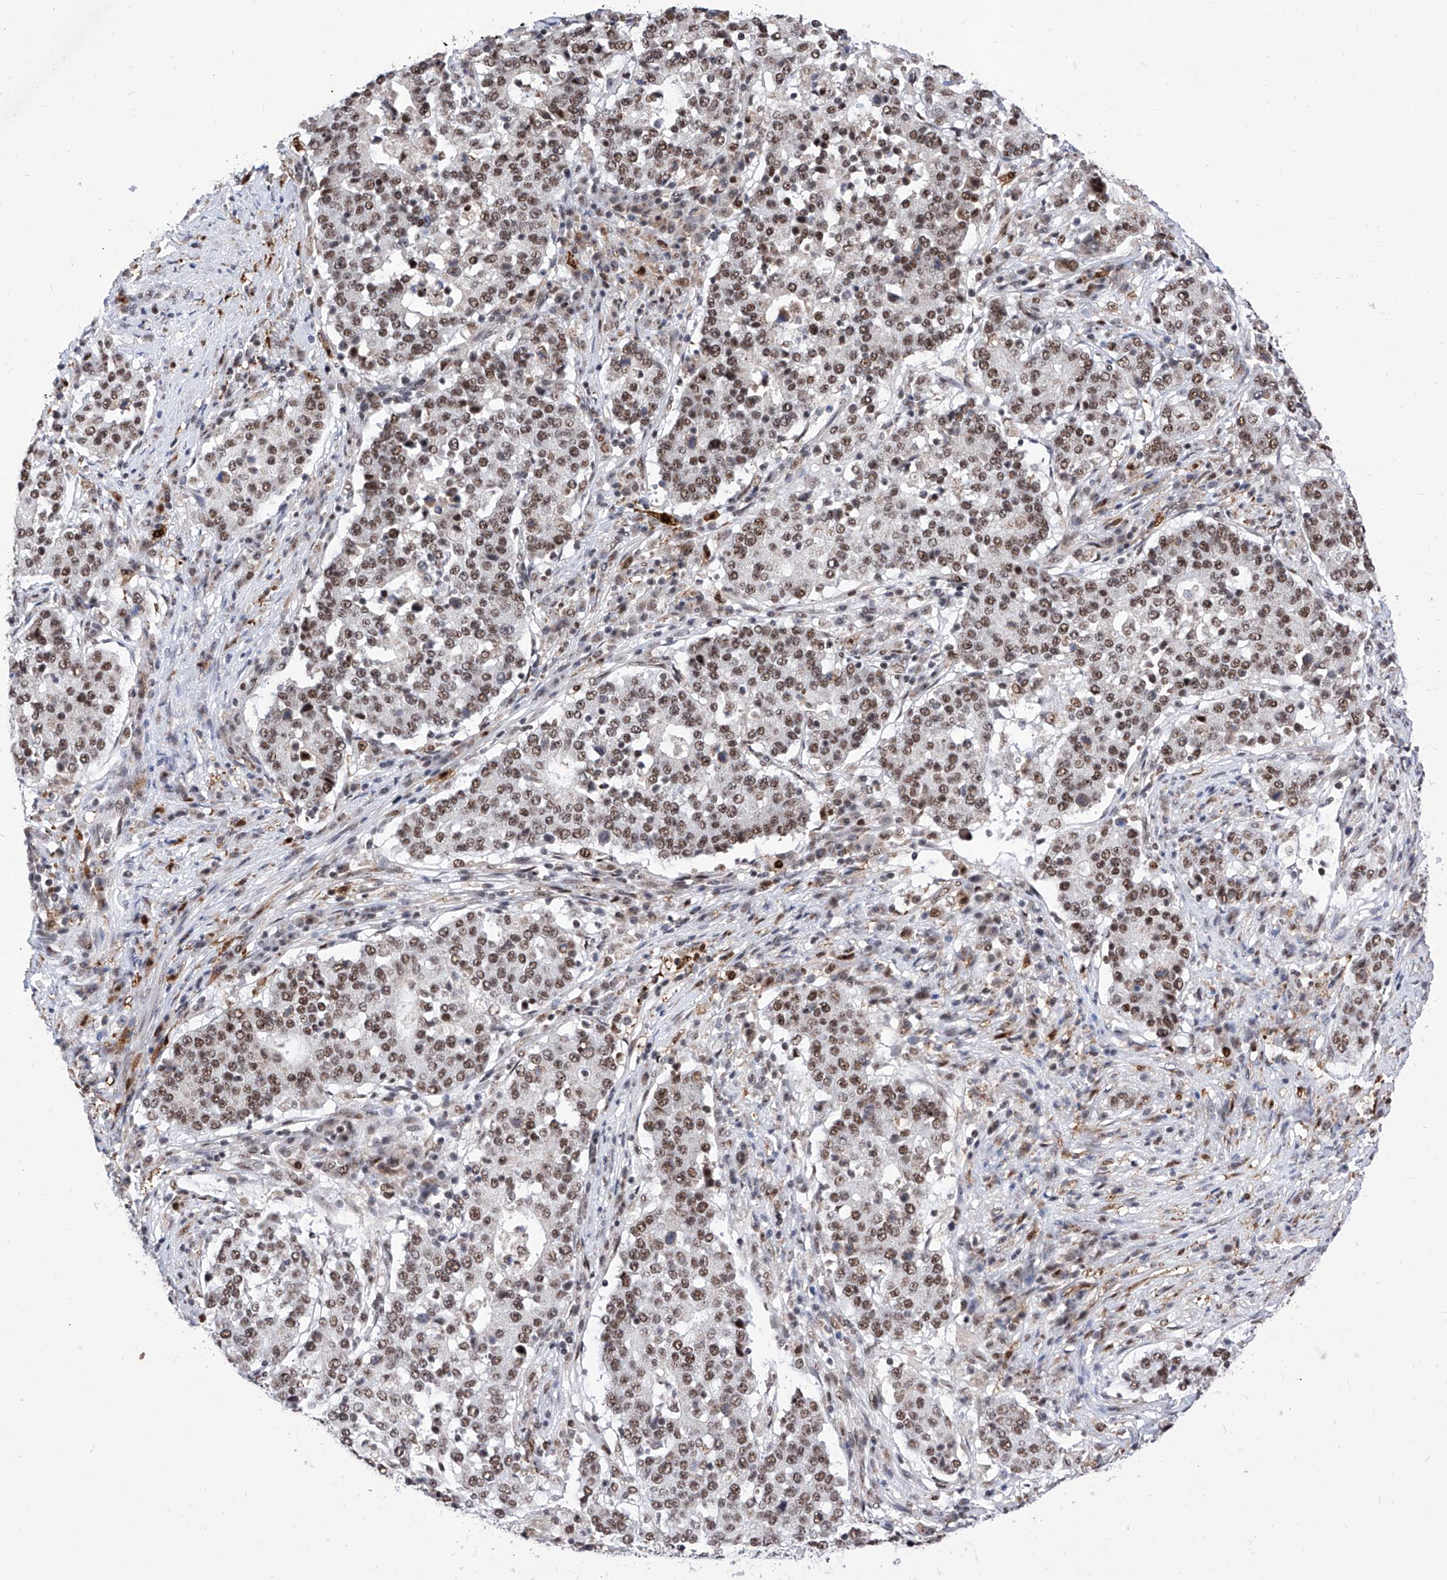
{"staining": {"intensity": "moderate", "quantity": ">75%", "location": "nuclear"}, "tissue": "stomach cancer", "cell_type": "Tumor cells", "image_type": "cancer", "snomed": [{"axis": "morphology", "description": "Adenocarcinoma, NOS"}, {"axis": "topography", "description": "Stomach"}], "caption": "Stomach cancer (adenocarcinoma) tissue exhibits moderate nuclear expression in approximately >75% of tumor cells", "gene": "PHF5A", "patient": {"sex": "male", "age": 59}}